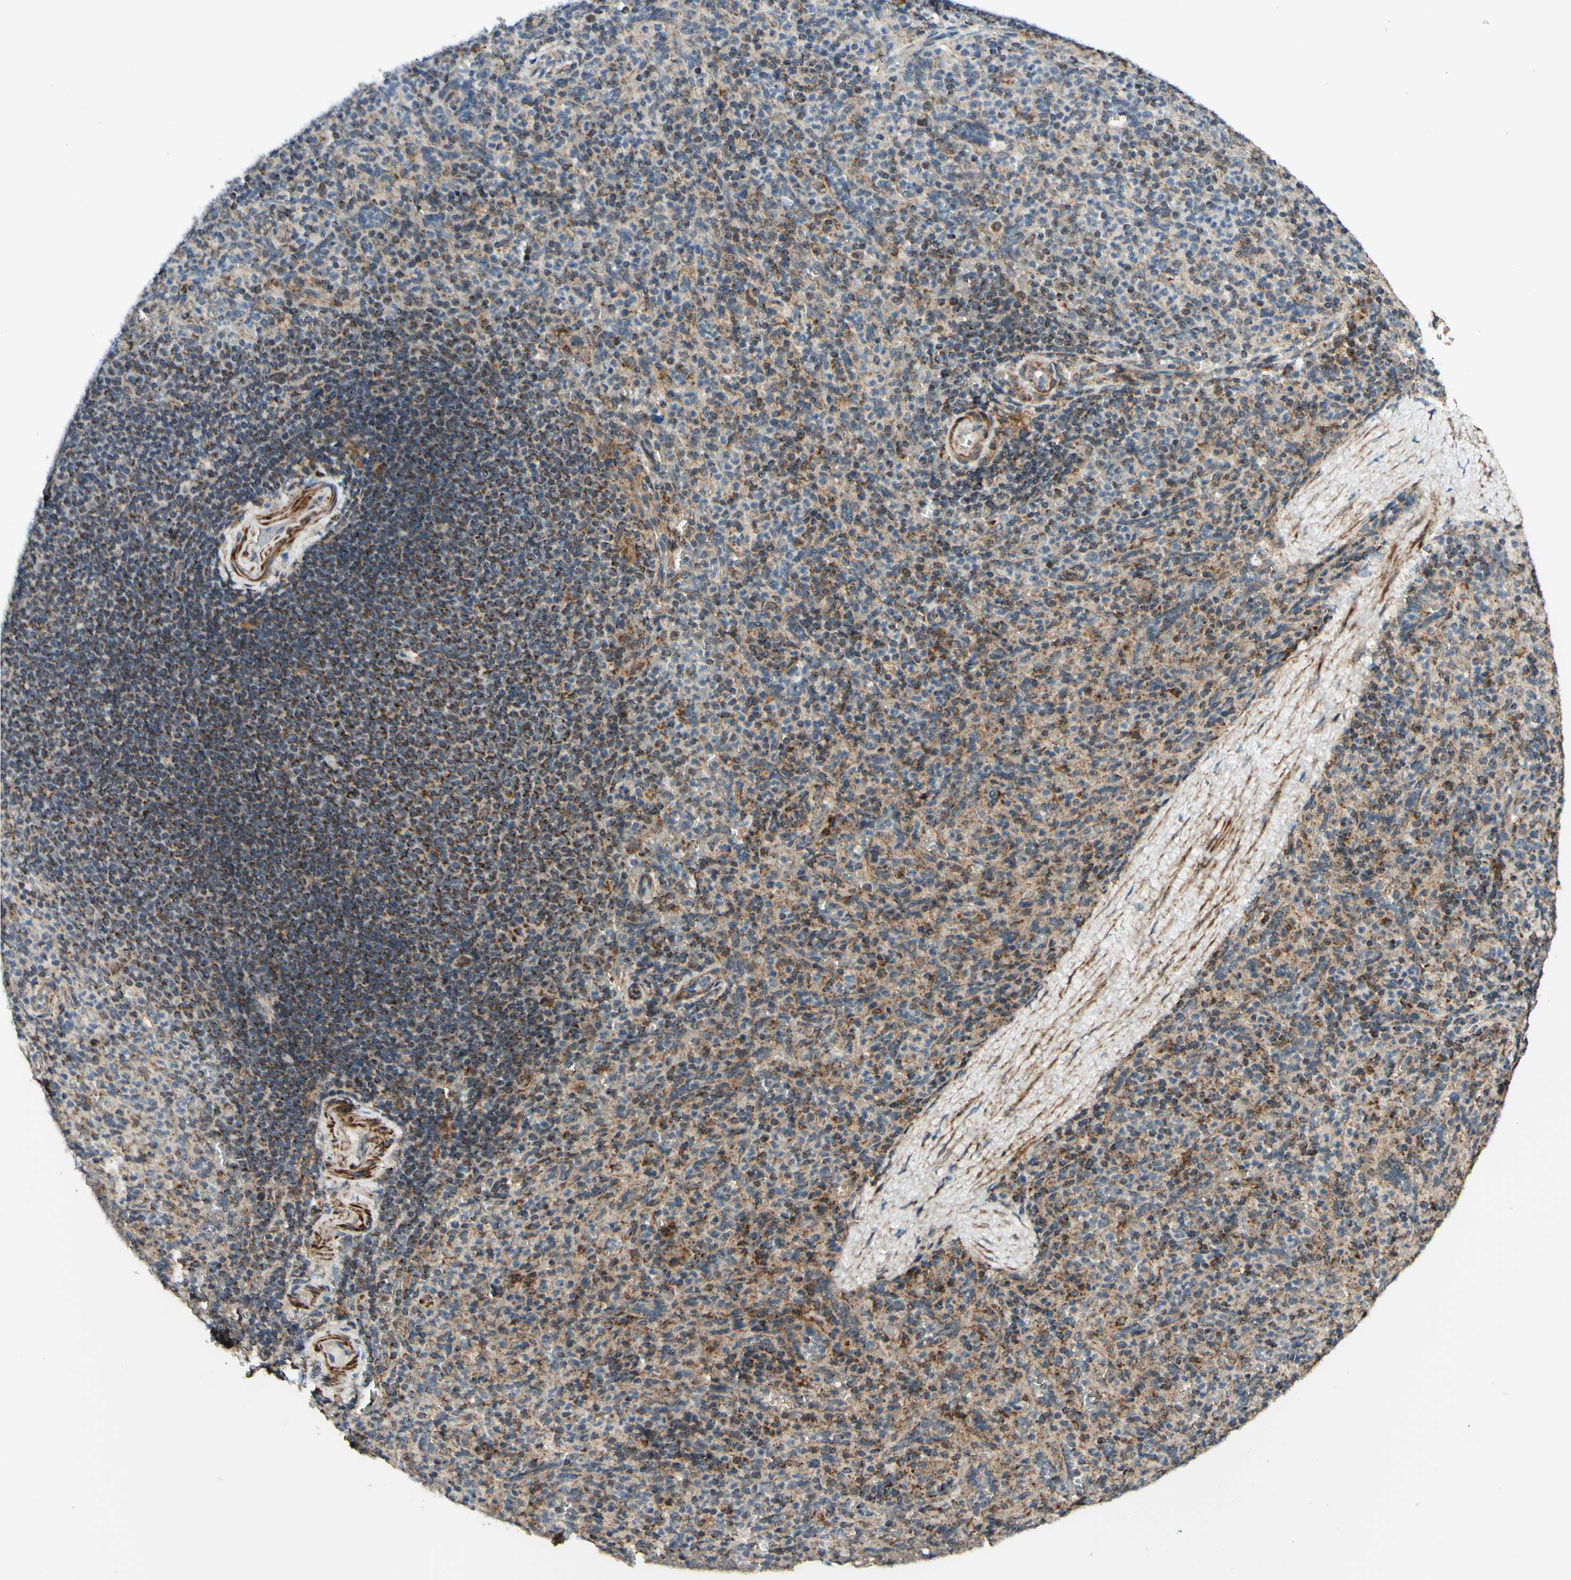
{"staining": {"intensity": "moderate", "quantity": "<25%", "location": "cytoplasmic/membranous"}, "tissue": "spleen", "cell_type": "Cells in red pulp", "image_type": "normal", "snomed": [{"axis": "morphology", "description": "Normal tissue, NOS"}, {"axis": "topography", "description": "Spleen"}], "caption": "A photomicrograph of human spleen stained for a protein displays moderate cytoplasmic/membranous brown staining in cells in red pulp. (DAB (3,3'-diaminobenzidine) IHC with brightfield microscopy, high magnification).", "gene": "DHRS3", "patient": {"sex": "male", "age": 36}}